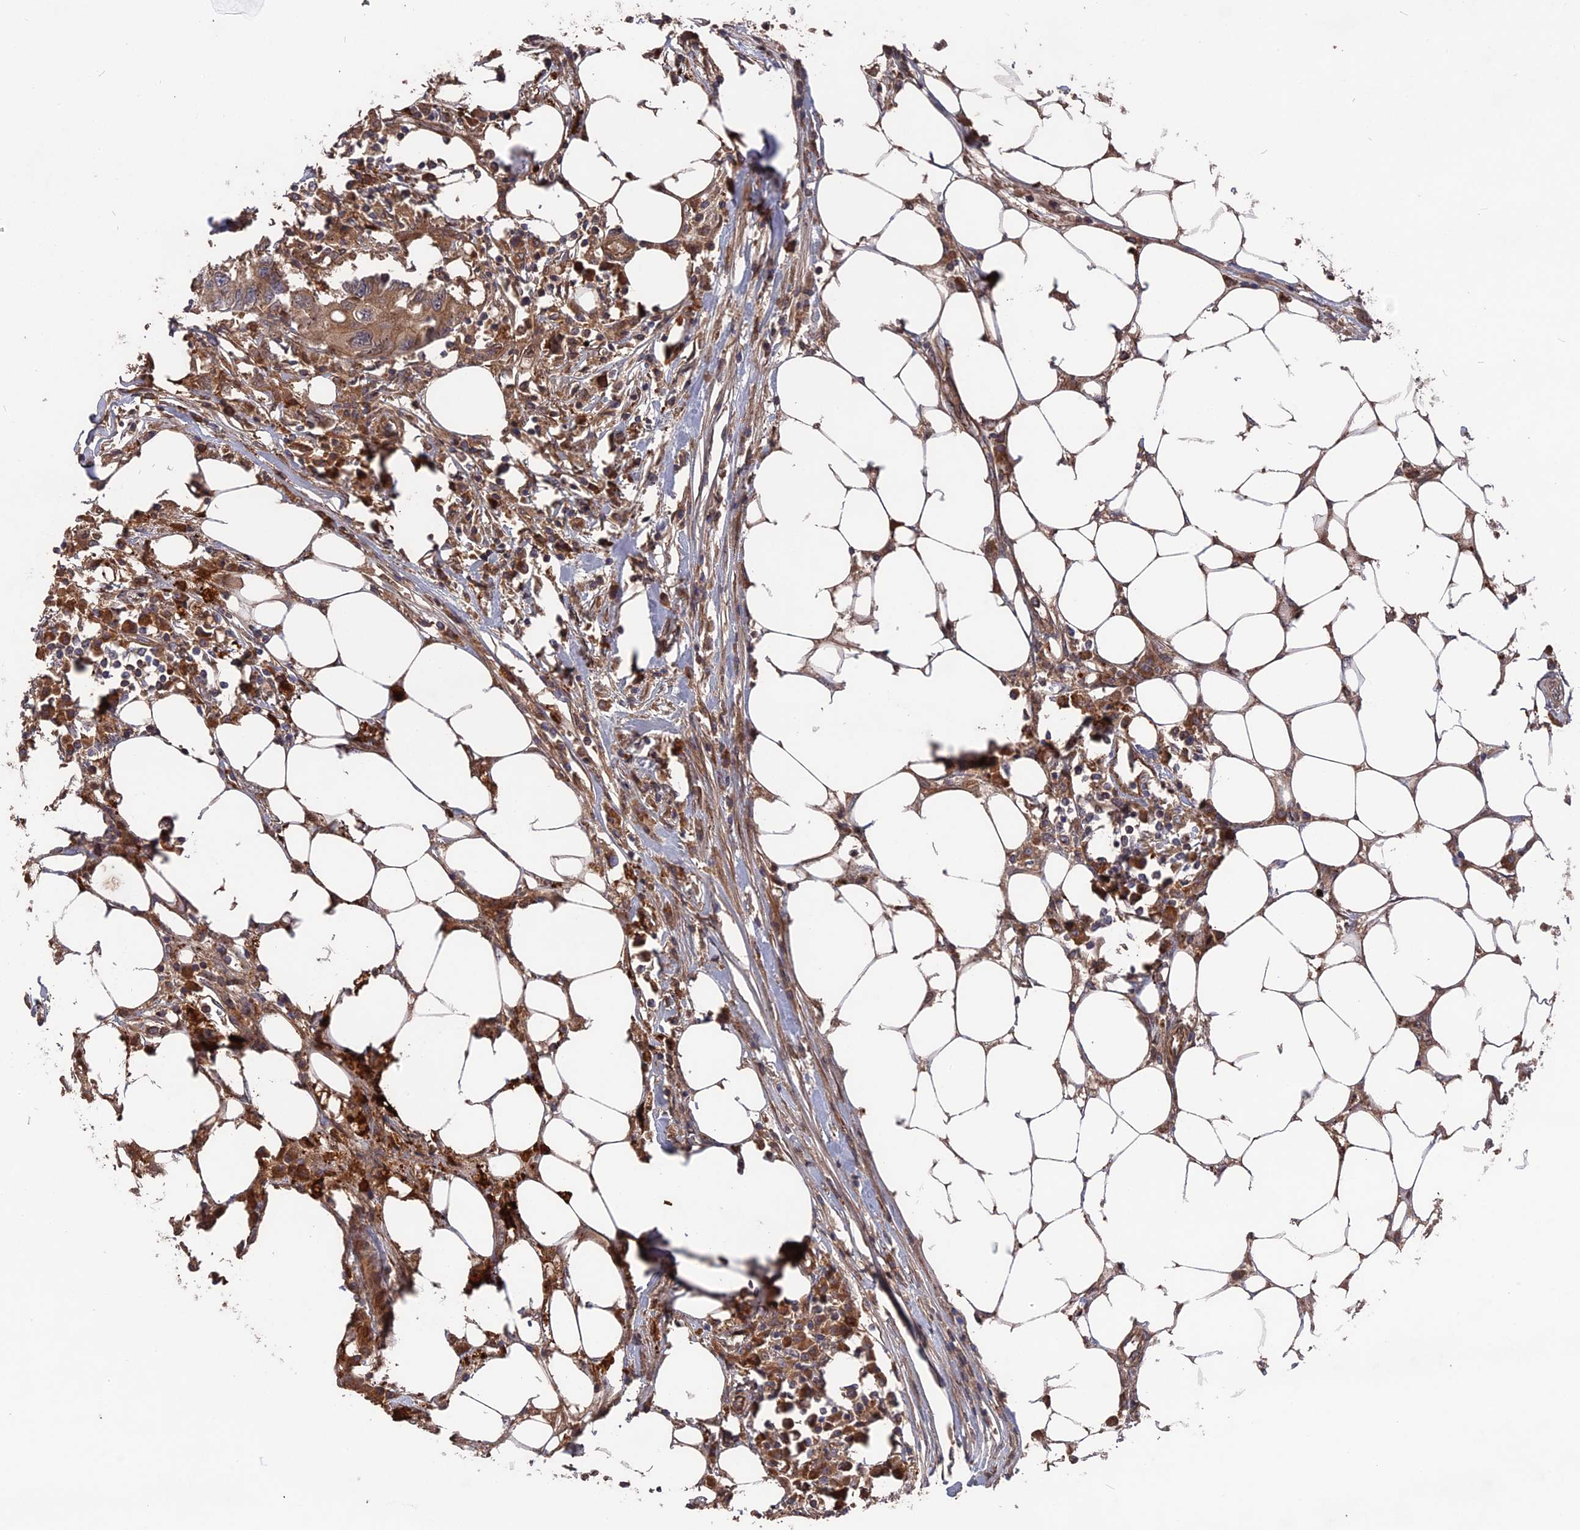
{"staining": {"intensity": "moderate", "quantity": ">75%", "location": "cytoplasmic/membranous"}, "tissue": "colorectal cancer", "cell_type": "Tumor cells", "image_type": "cancer", "snomed": [{"axis": "morphology", "description": "Adenocarcinoma, NOS"}, {"axis": "topography", "description": "Colon"}], "caption": "High-power microscopy captured an IHC image of adenocarcinoma (colorectal), revealing moderate cytoplasmic/membranous positivity in about >75% of tumor cells. The staining is performed using DAB brown chromogen to label protein expression. The nuclei are counter-stained blue using hematoxylin.", "gene": "DEF8", "patient": {"sex": "male", "age": 71}}